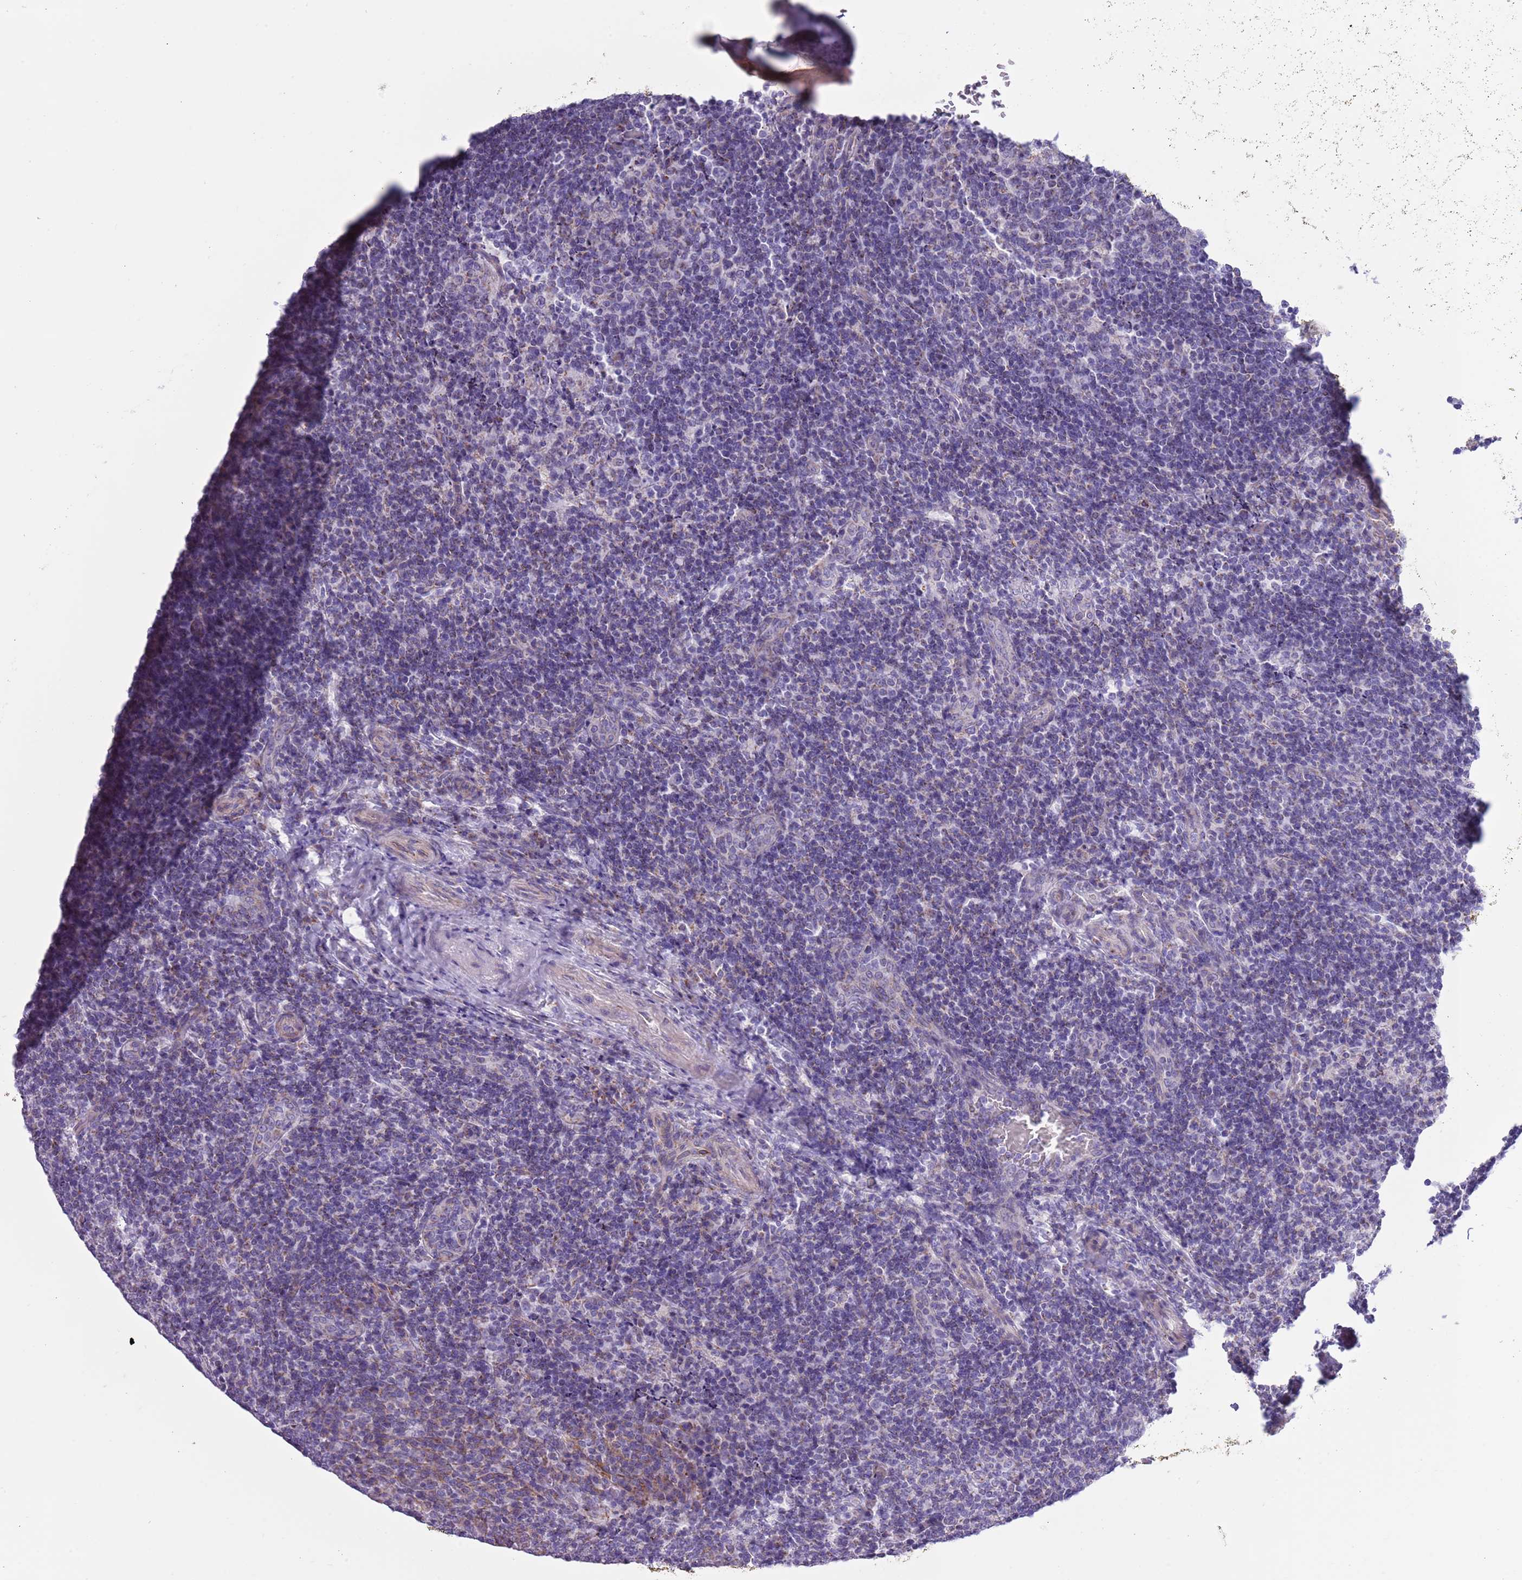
{"staining": {"intensity": "negative", "quantity": "none", "location": "none"}, "tissue": "tonsil", "cell_type": "Germinal center cells", "image_type": "normal", "snomed": [{"axis": "morphology", "description": "Normal tissue, NOS"}, {"axis": "topography", "description": "Tonsil"}], "caption": "Immunohistochemistry image of benign human tonsil stained for a protein (brown), which demonstrates no expression in germinal center cells.", "gene": "MOCOS", "patient": {"sex": "male", "age": 17}}